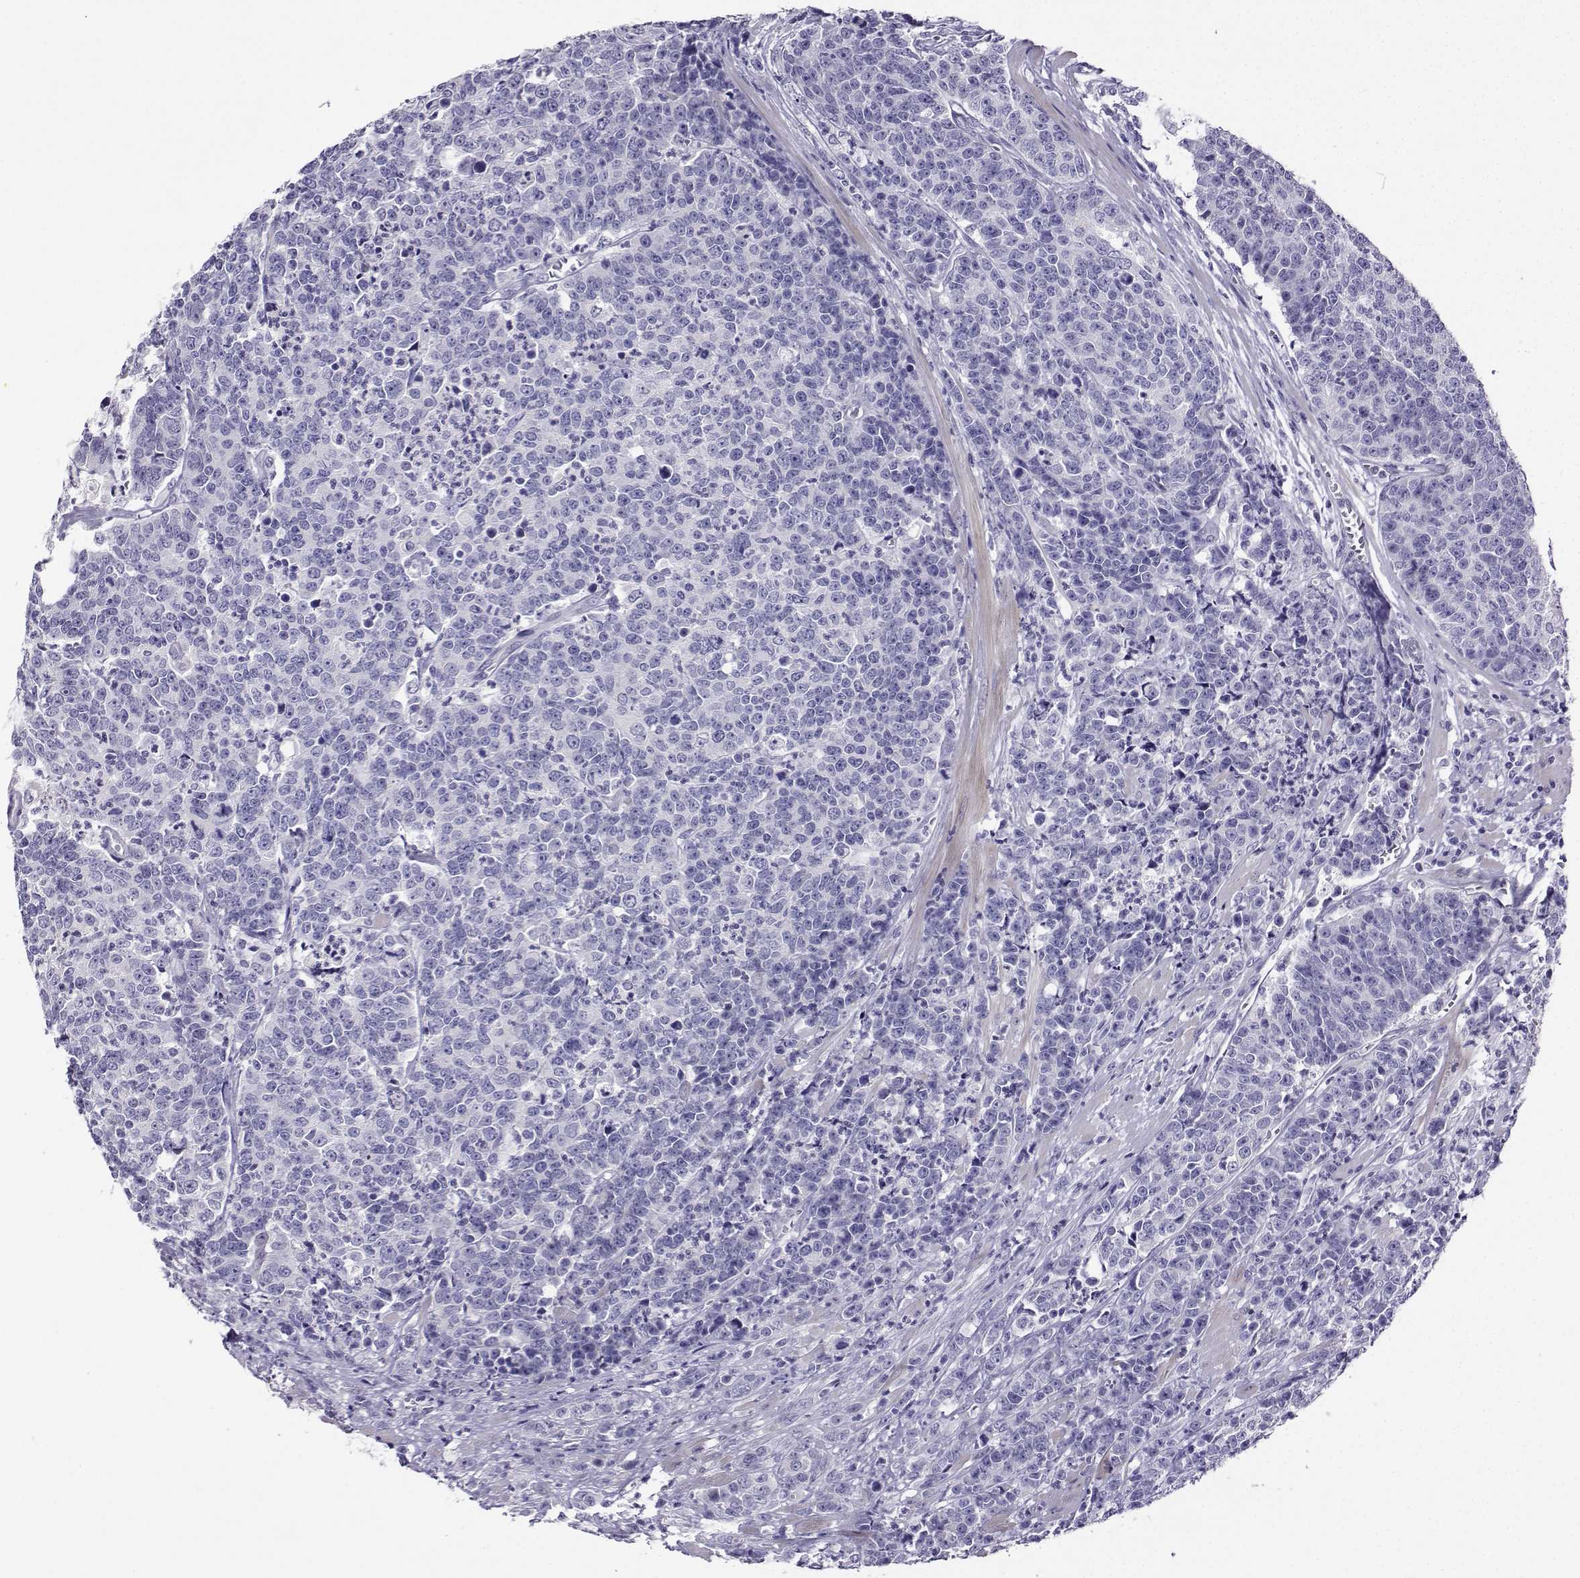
{"staining": {"intensity": "negative", "quantity": "none", "location": "none"}, "tissue": "prostate cancer", "cell_type": "Tumor cells", "image_type": "cancer", "snomed": [{"axis": "morphology", "description": "Adenocarcinoma, NOS"}, {"axis": "topography", "description": "Prostate"}], "caption": "The micrograph exhibits no significant staining in tumor cells of prostate cancer (adenocarcinoma).", "gene": "FBXO24", "patient": {"sex": "male", "age": 67}}